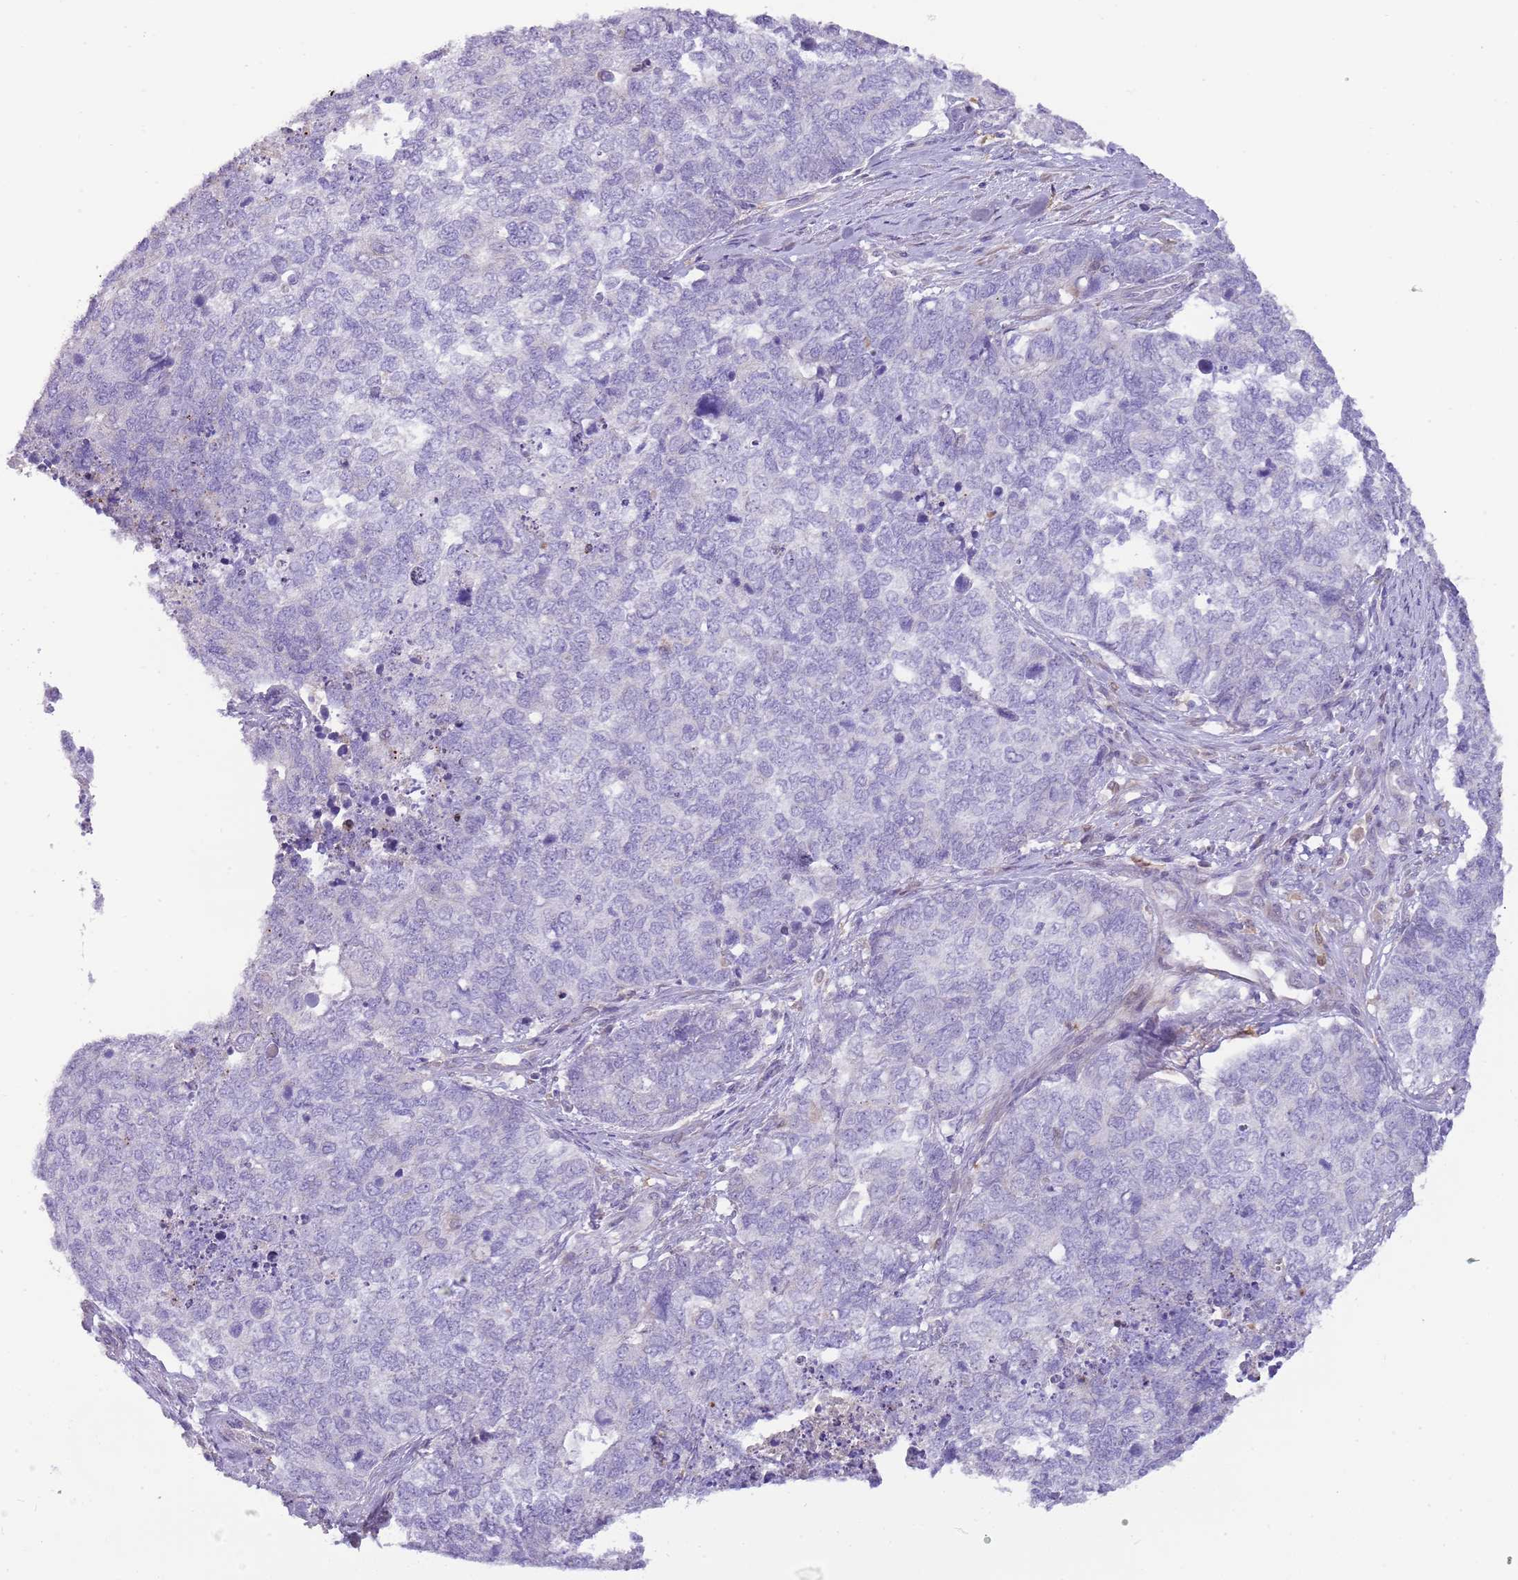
{"staining": {"intensity": "negative", "quantity": "none", "location": "none"}, "tissue": "cervical cancer", "cell_type": "Tumor cells", "image_type": "cancer", "snomed": [{"axis": "morphology", "description": "Squamous cell carcinoma, NOS"}, {"axis": "topography", "description": "Cervix"}], "caption": "Immunohistochemistry histopathology image of squamous cell carcinoma (cervical) stained for a protein (brown), which reveals no staining in tumor cells. (DAB immunohistochemistry with hematoxylin counter stain).", "gene": "DIPK1C", "patient": {"sex": "female", "age": 63}}